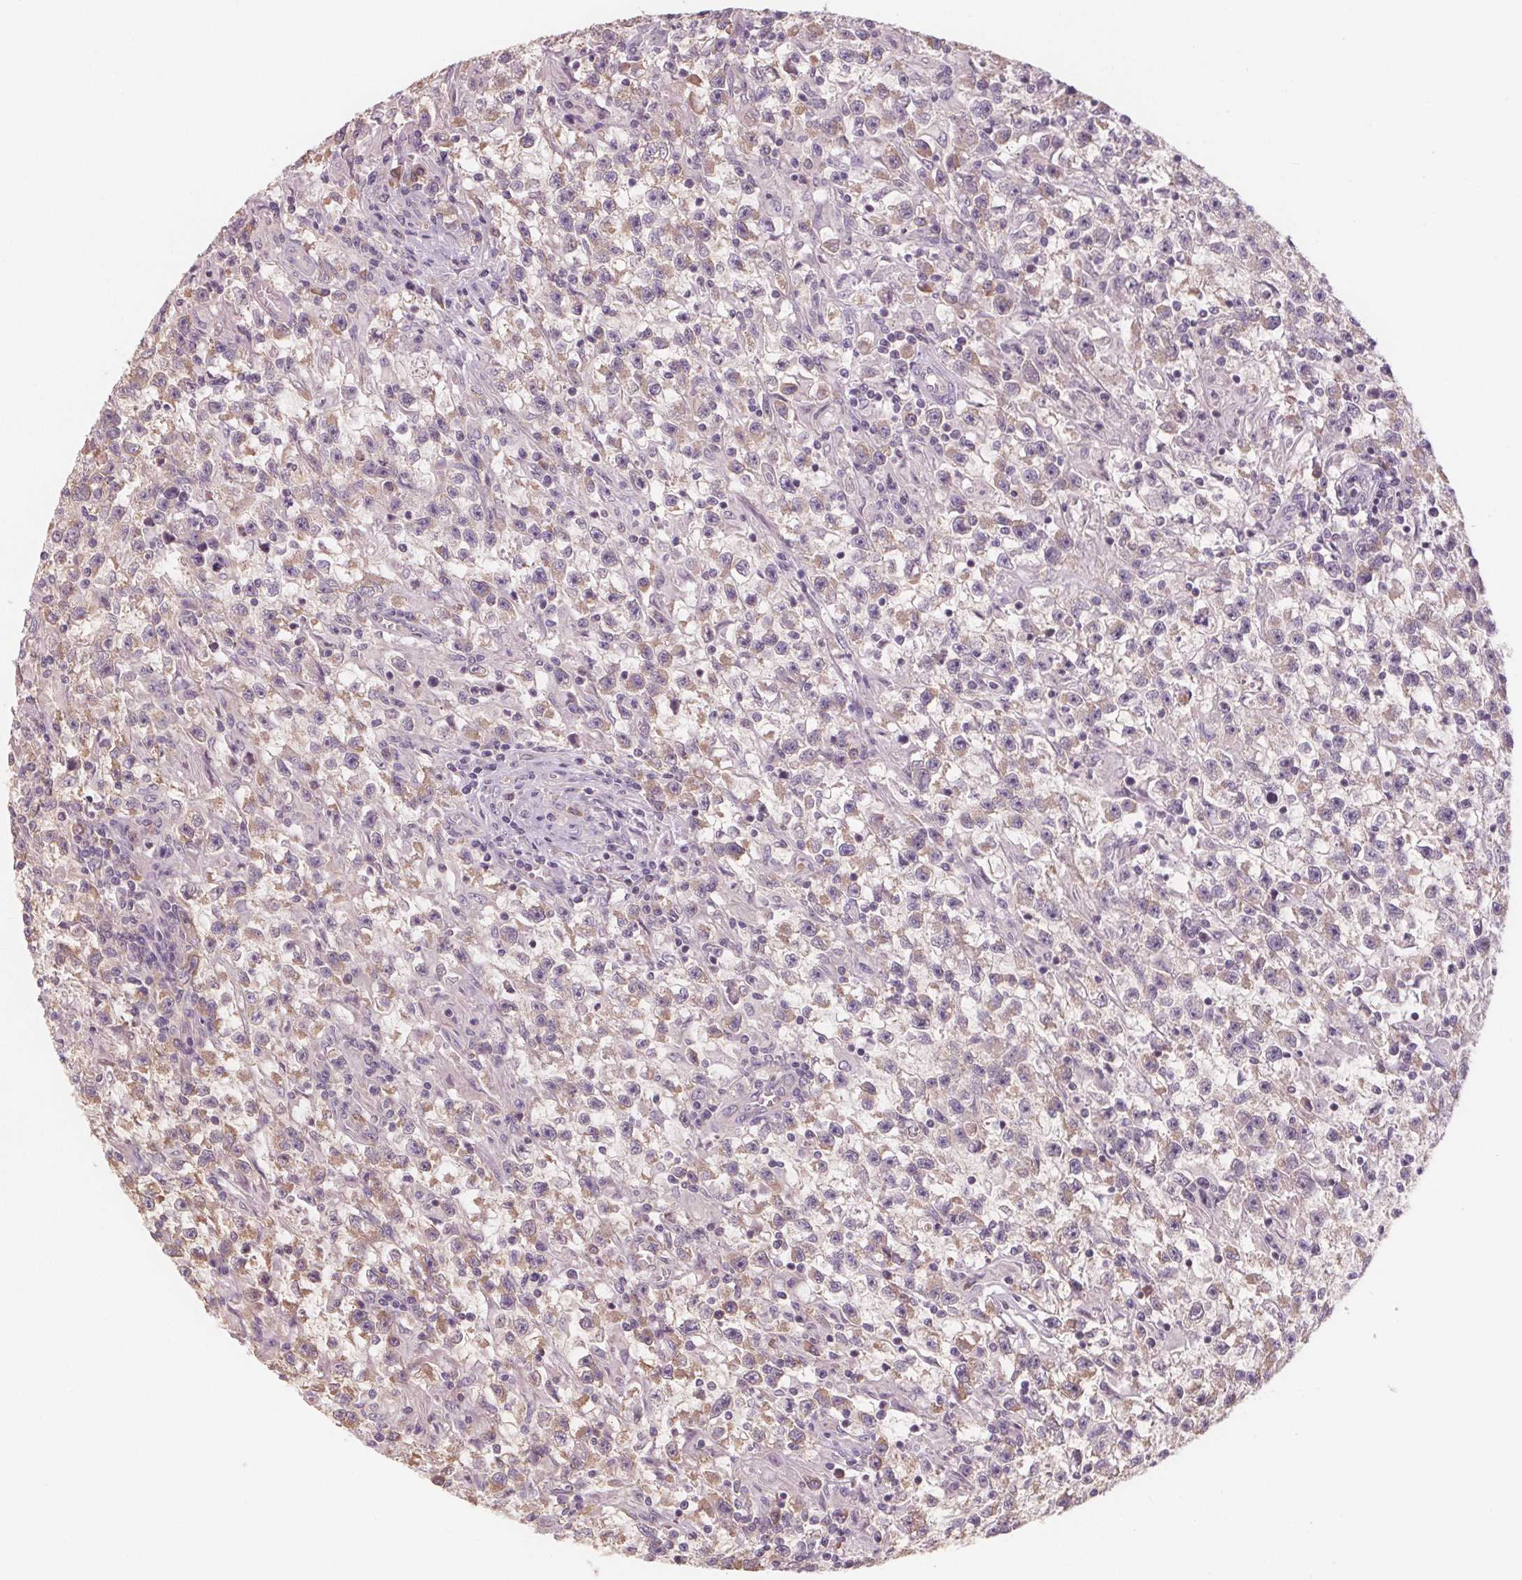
{"staining": {"intensity": "negative", "quantity": "none", "location": "none"}, "tissue": "testis cancer", "cell_type": "Tumor cells", "image_type": "cancer", "snomed": [{"axis": "morphology", "description": "Seminoma, NOS"}, {"axis": "topography", "description": "Testis"}], "caption": "A photomicrograph of testis cancer (seminoma) stained for a protein shows no brown staining in tumor cells.", "gene": "TMEM80", "patient": {"sex": "male", "age": 31}}